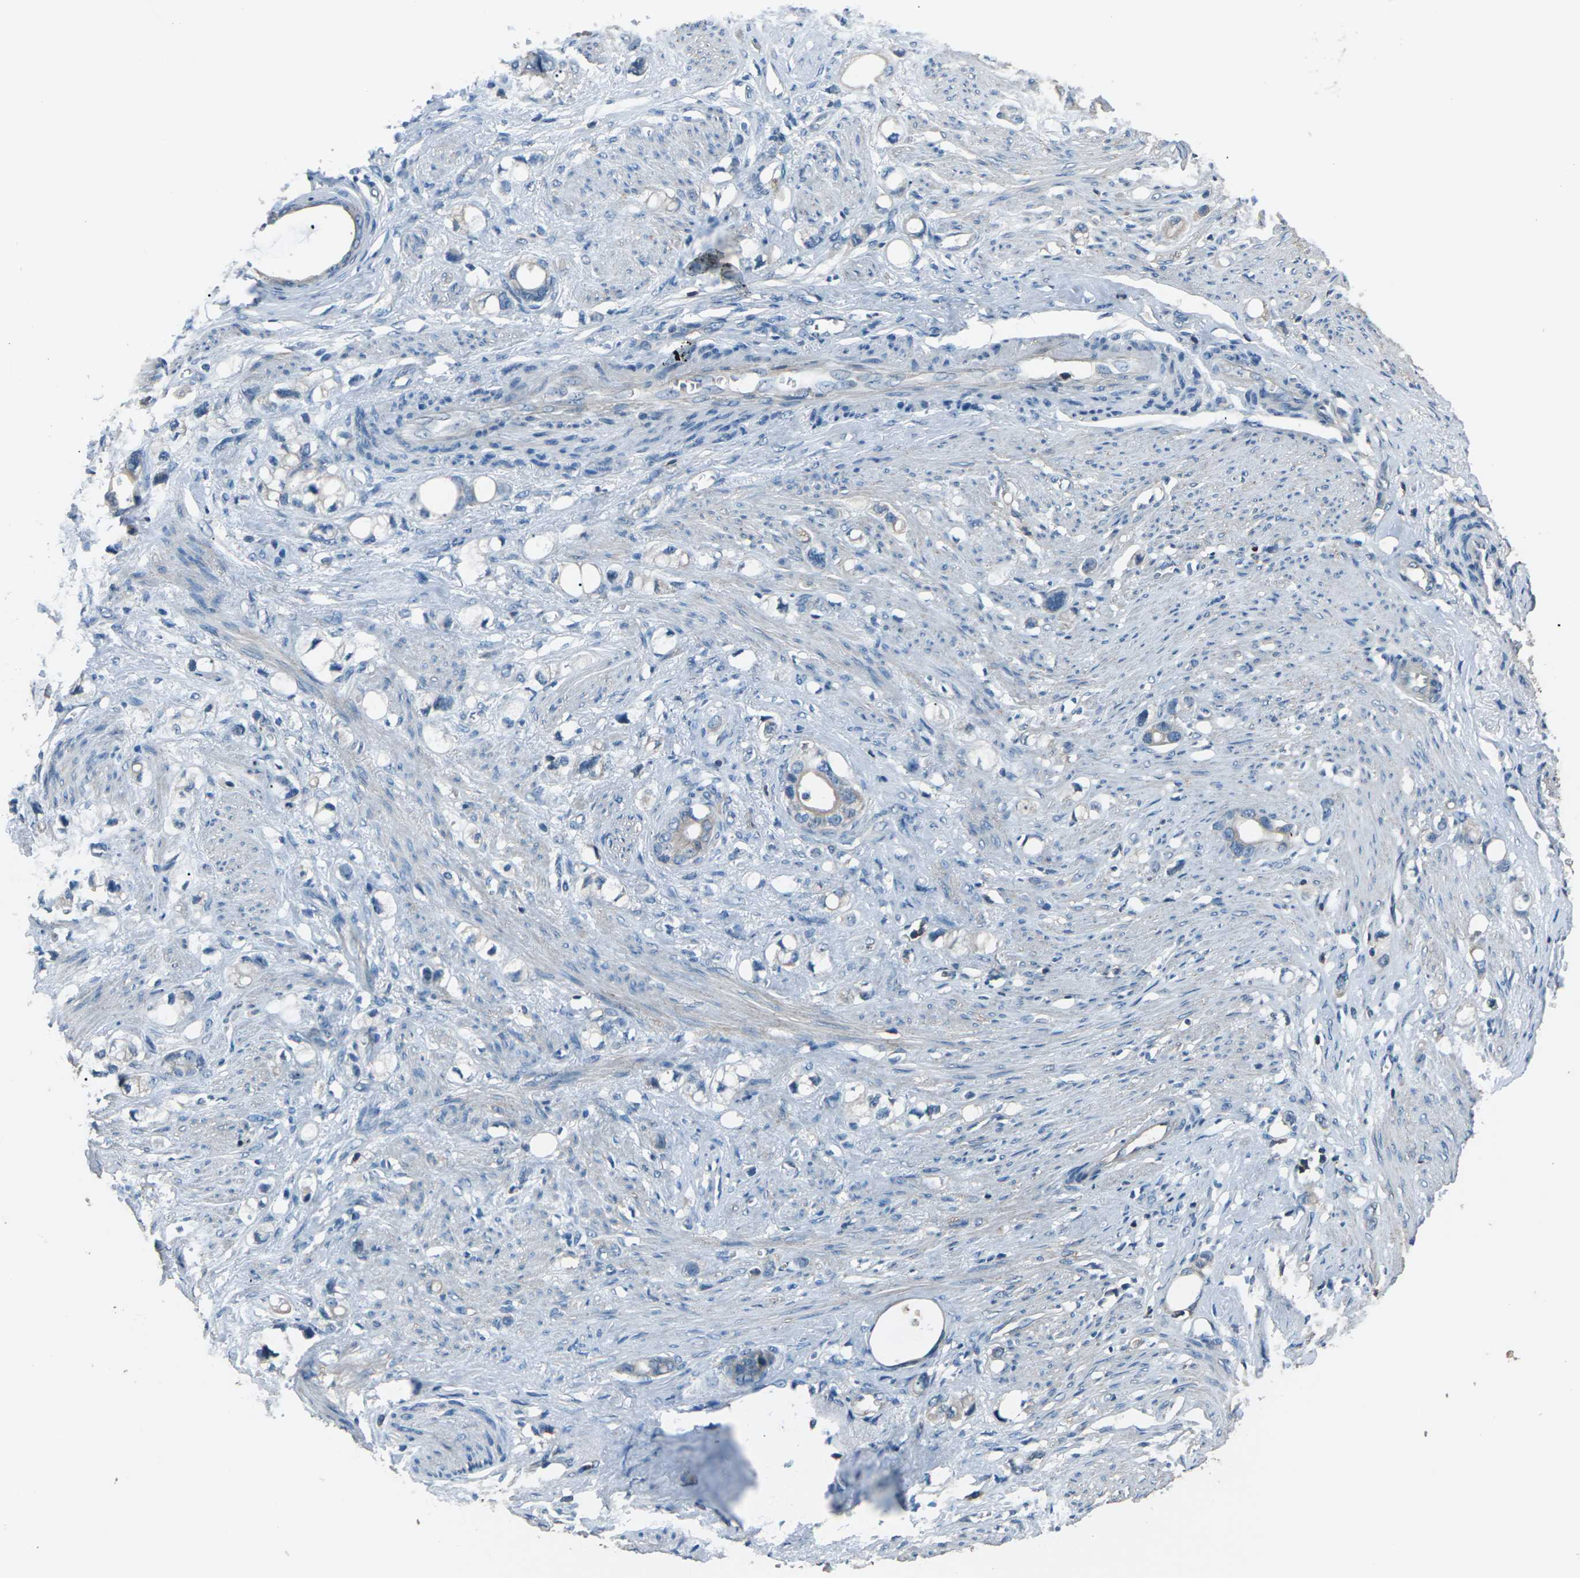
{"staining": {"intensity": "weak", "quantity": "<25%", "location": "cytoplasmic/membranous"}, "tissue": "stomach cancer", "cell_type": "Tumor cells", "image_type": "cancer", "snomed": [{"axis": "morphology", "description": "Adenocarcinoma, NOS"}, {"axis": "topography", "description": "Stomach"}], "caption": "Immunohistochemistry image of neoplastic tissue: adenocarcinoma (stomach) stained with DAB (3,3'-diaminobenzidine) displays no significant protein staining in tumor cells.", "gene": "CMTM4", "patient": {"sex": "female", "age": 75}}